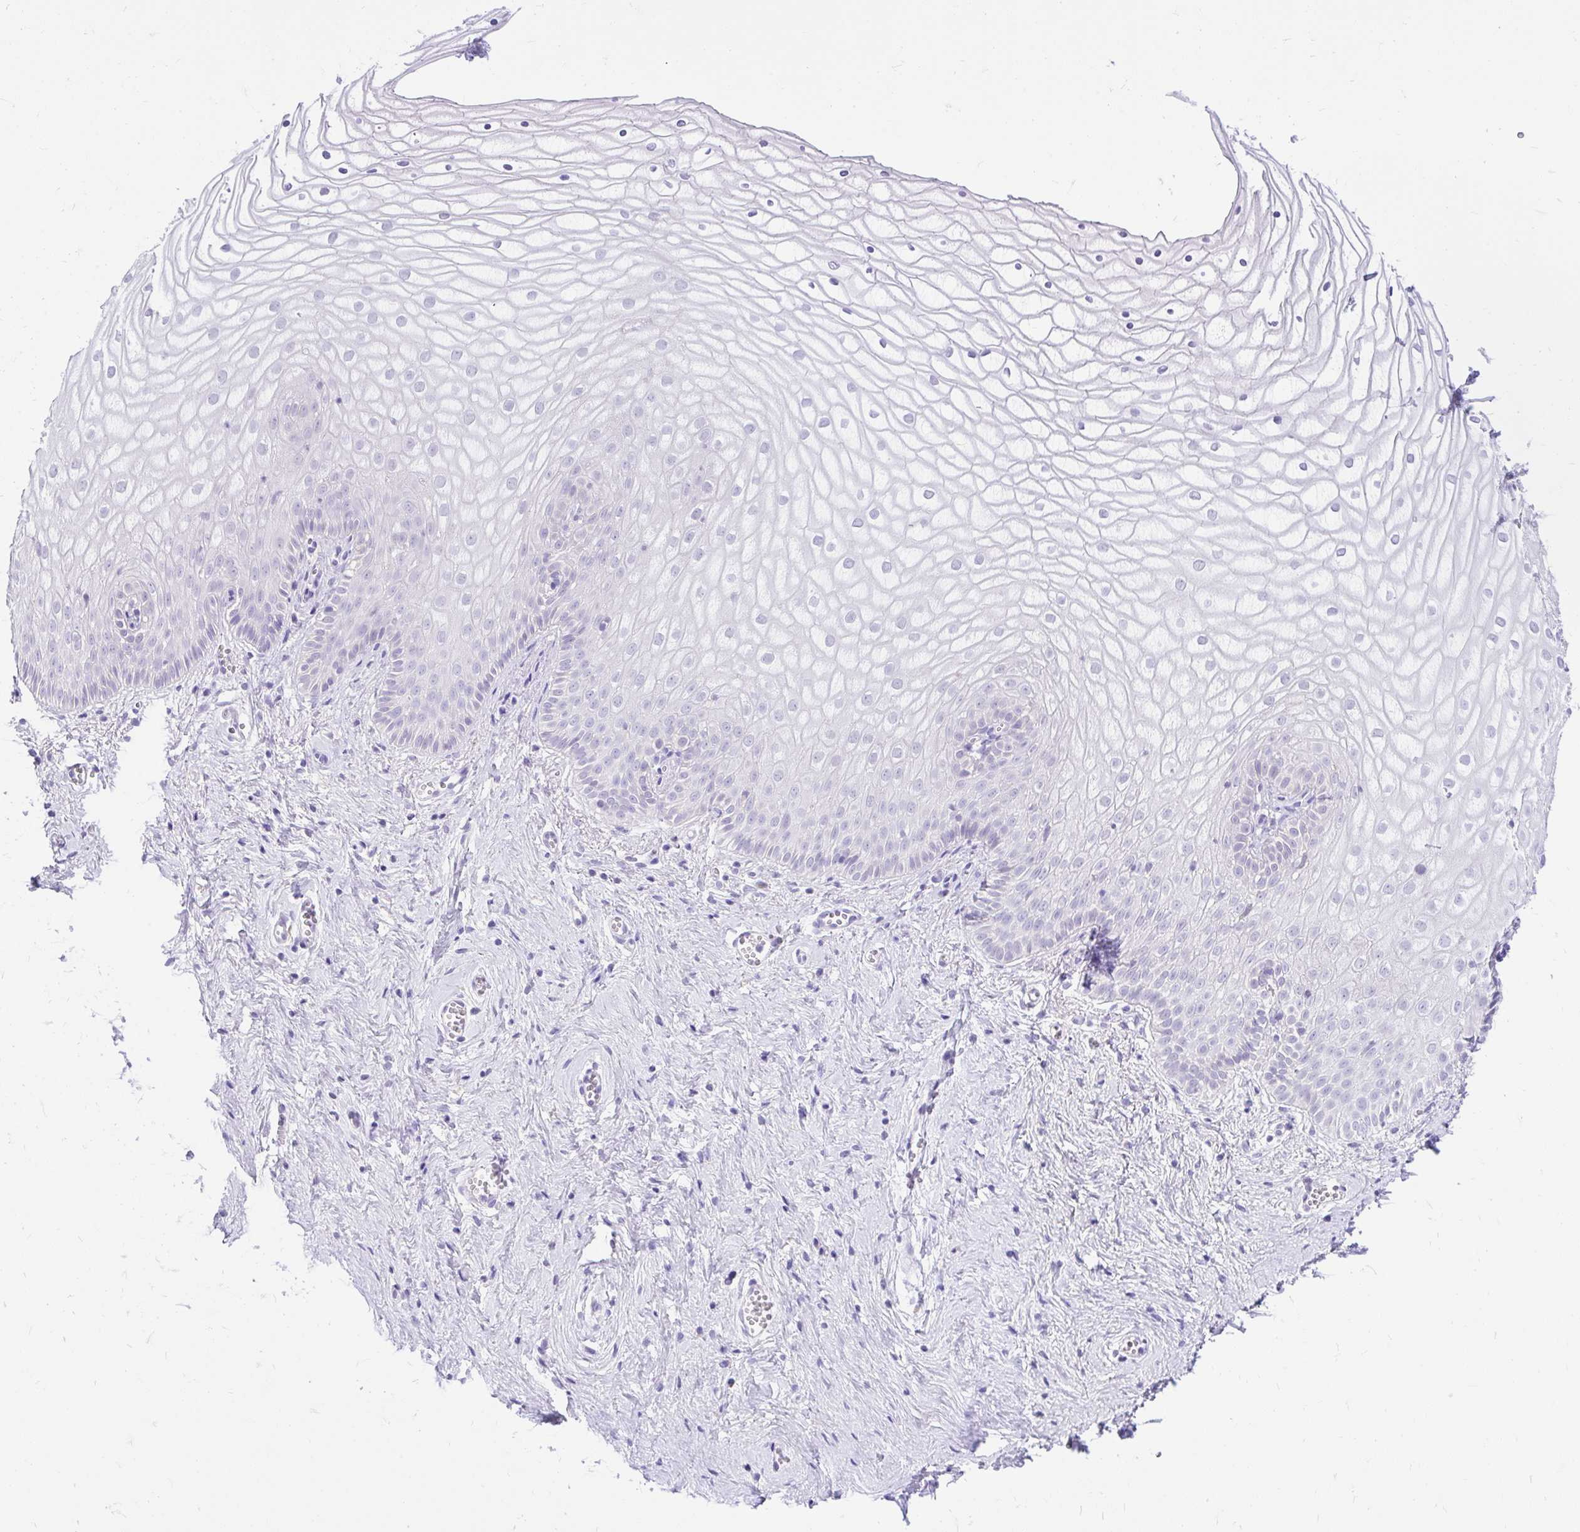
{"staining": {"intensity": "weak", "quantity": "25%-75%", "location": "nuclear"}, "tissue": "vagina", "cell_type": "Squamous epithelial cells", "image_type": "normal", "snomed": [{"axis": "morphology", "description": "Normal tissue, NOS"}, {"axis": "topography", "description": "Vagina"}], "caption": "Brown immunohistochemical staining in normal human vagina displays weak nuclear expression in about 25%-75% of squamous epithelial cells.", "gene": "GLB1L2", "patient": {"sex": "female", "age": 56}}